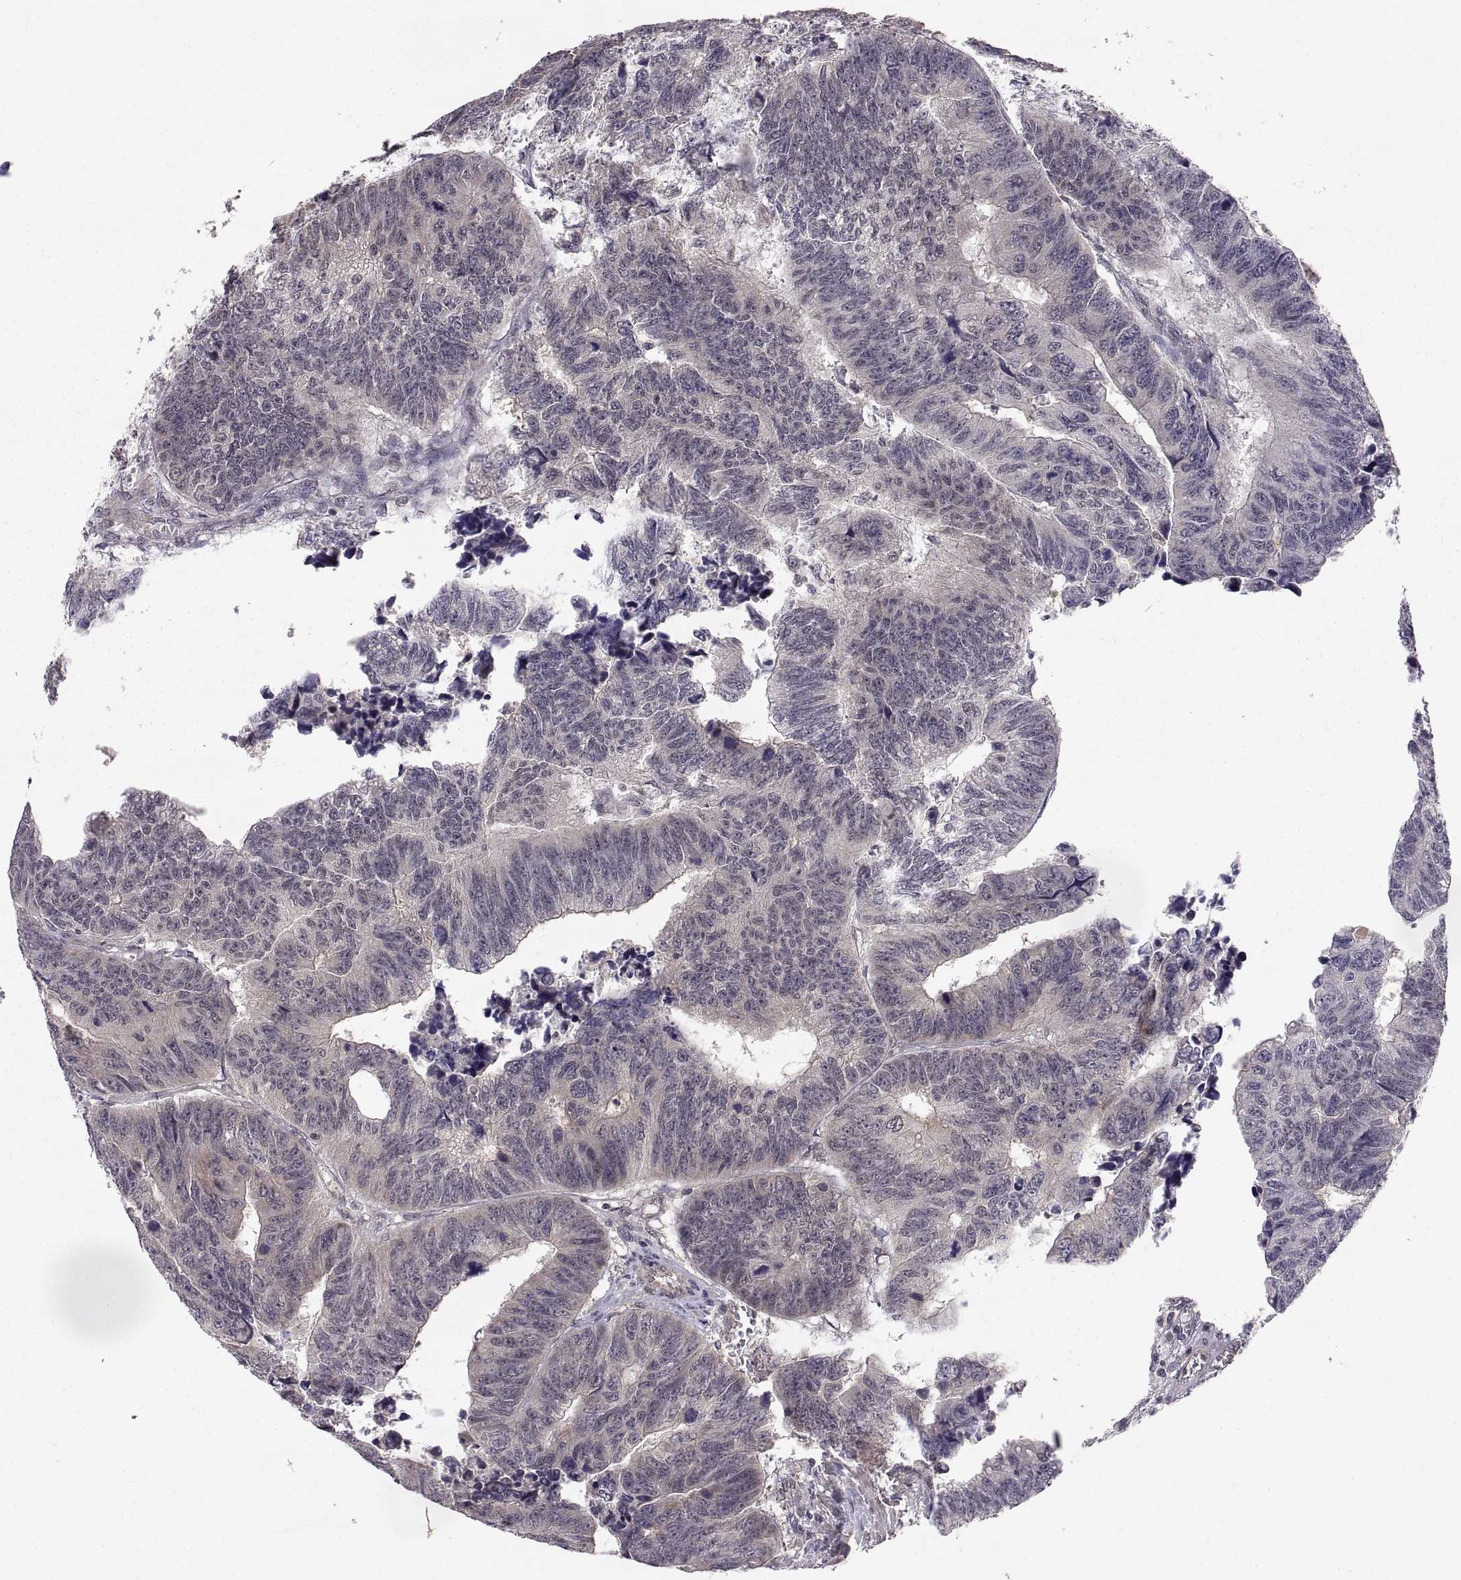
{"staining": {"intensity": "weak", "quantity": "<25%", "location": "cytoplasmic/membranous"}, "tissue": "colorectal cancer", "cell_type": "Tumor cells", "image_type": "cancer", "snomed": [{"axis": "morphology", "description": "Adenocarcinoma, NOS"}, {"axis": "topography", "description": "Rectum"}], "caption": "Immunohistochemistry (IHC) histopathology image of neoplastic tissue: colorectal adenocarcinoma stained with DAB demonstrates no significant protein staining in tumor cells.", "gene": "ABL2", "patient": {"sex": "female", "age": 85}}